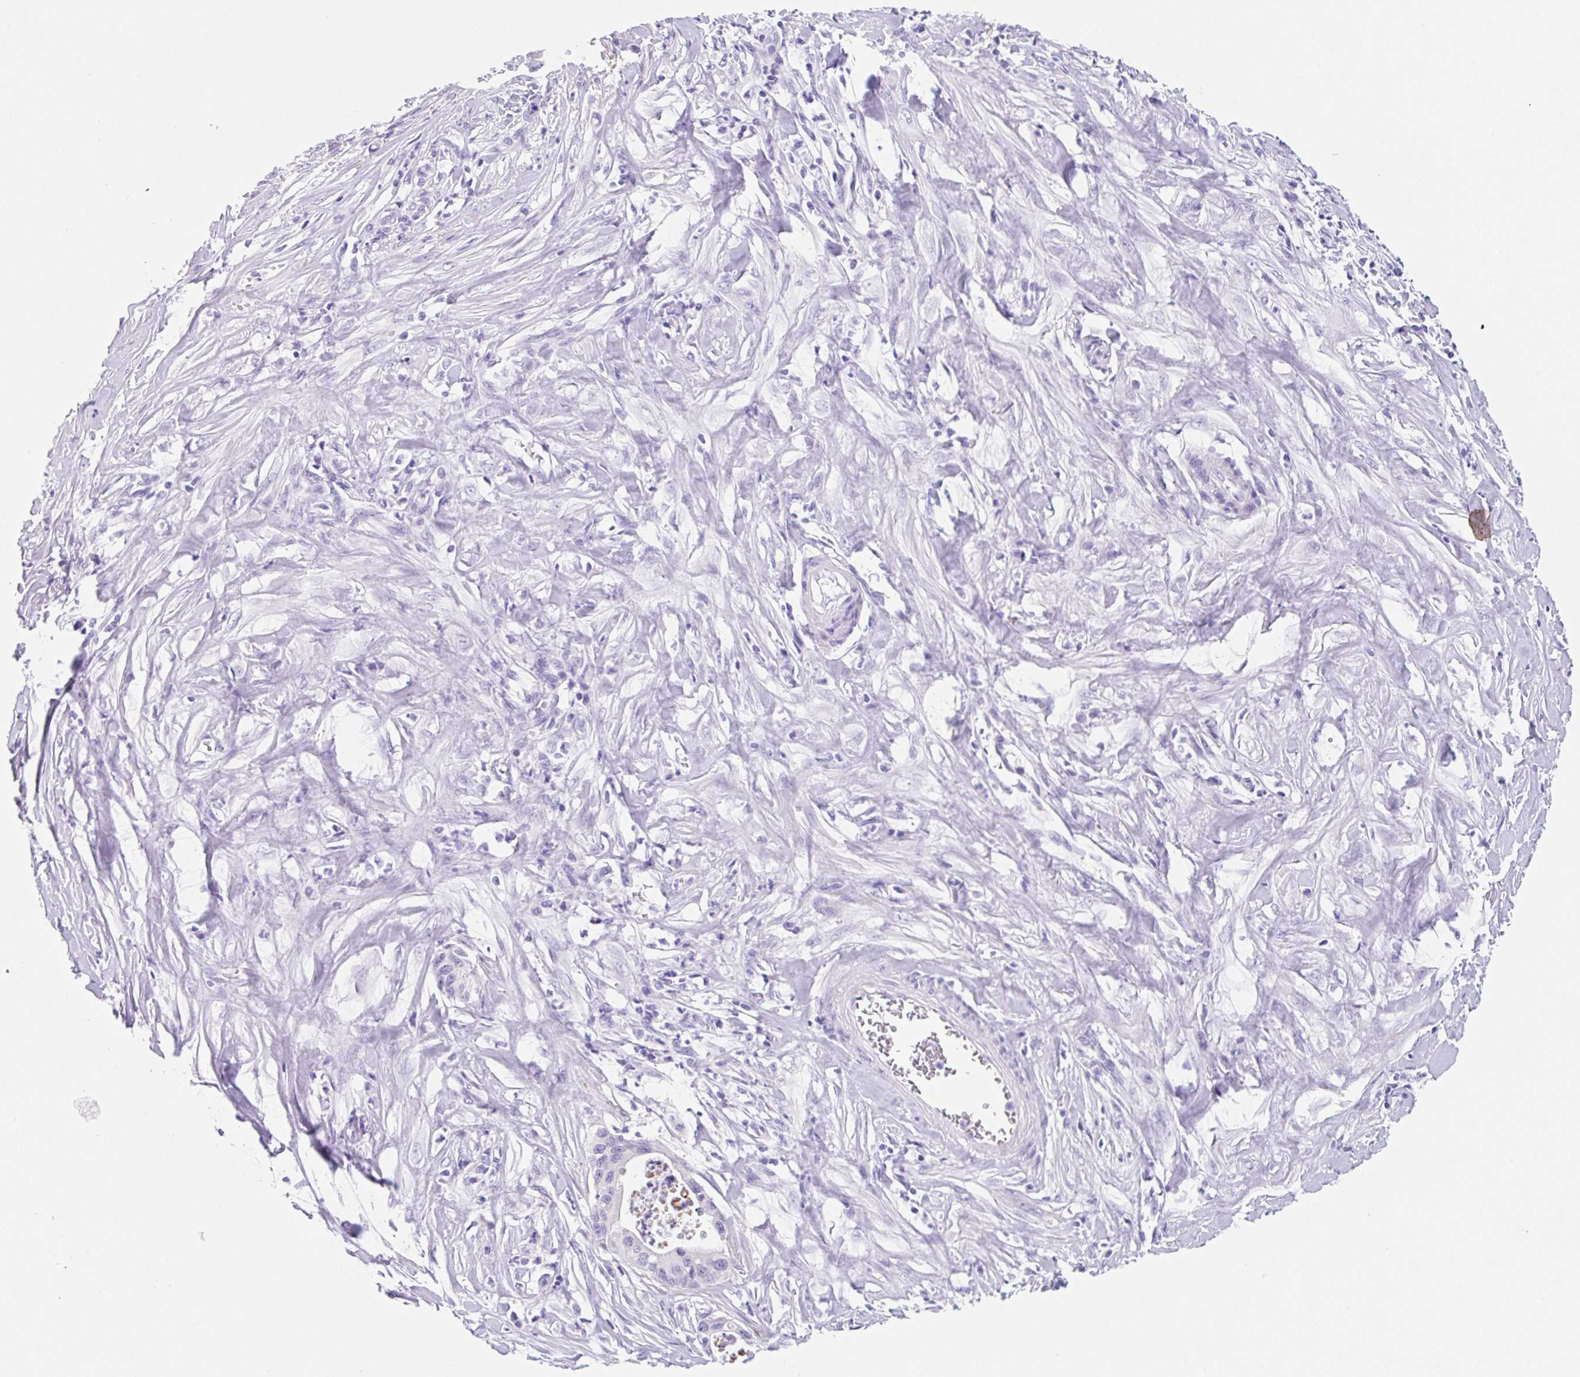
{"staining": {"intensity": "negative", "quantity": "none", "location": "none"}, "tissue": "pancreatic cancer", "cell_type": "Tumor cells", "image_type": "cancer", "snomed": [{"axis": "morphology", "description": "Adenocarcinoma, NOS"}, {"axis": "topography", "description": "Pancreas"}], "caption": "This is a micrograph of immunohistochemistry (IHC) staining of pancreatic adenocarcinoma, which shows no expression in tumor cells.", "gene": "KLK8", "patient": {"sex": "male", "age": 73}}